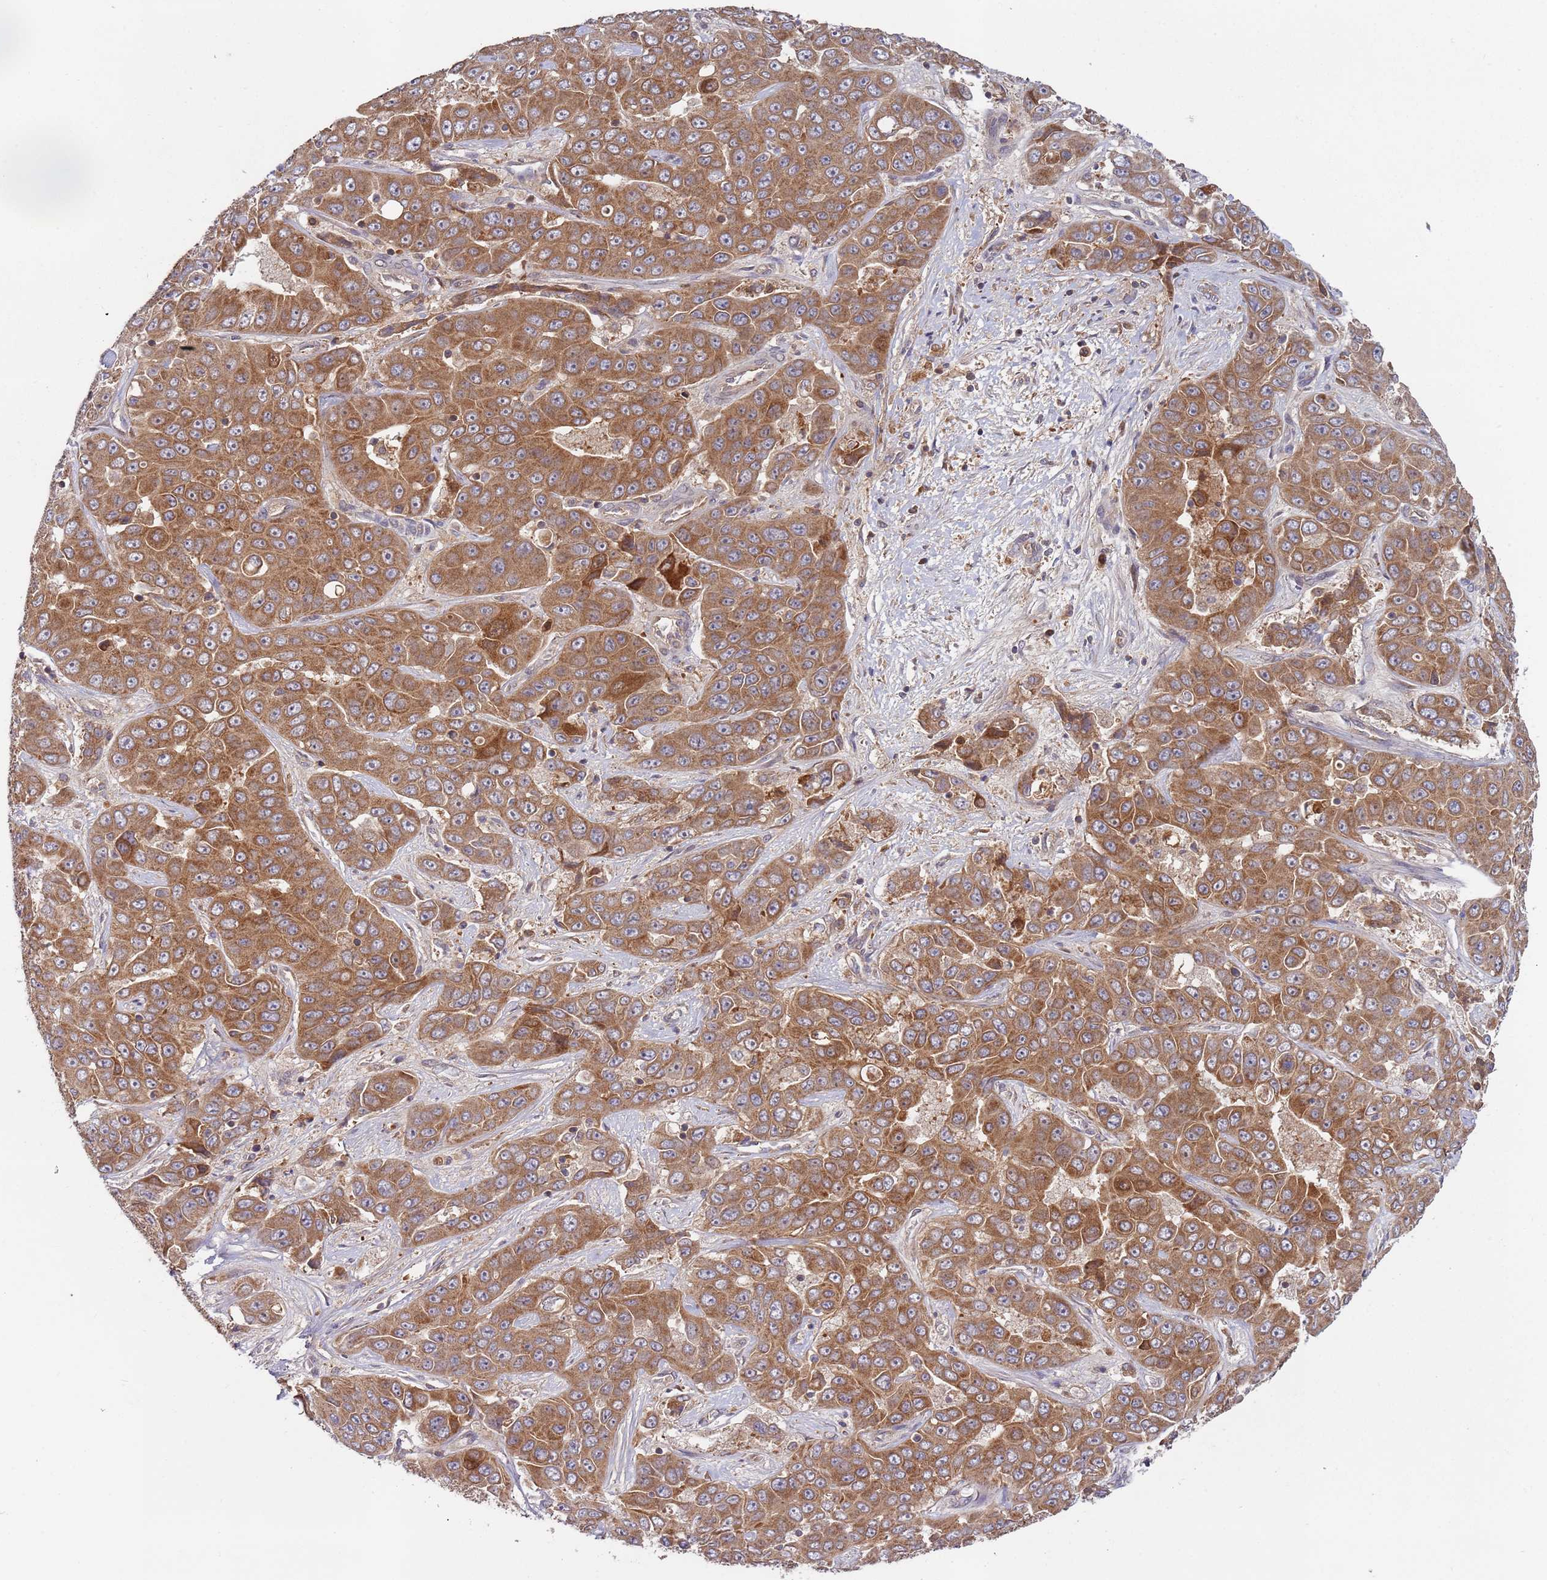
{"staining": {"intensity": "moderate", "quantity": ">75%", "location": "cytoplasmic/membranous"}, "tissue": "liver cancer", "cell_type": "Tumor cells", "image_type": "cancer", "snomed": [{"axis": "morphology", "description": "Cholangiocarcinoma"}, {"axis": "topography", "description": "Liver"}], "caption": "The immunohistochemical stain shows moderate cytoplasmic/membranous staining in tumor cells of liver cancer tissue.", "gene": "OR5A2", "patient": {"sex": "female", "age": 52}}